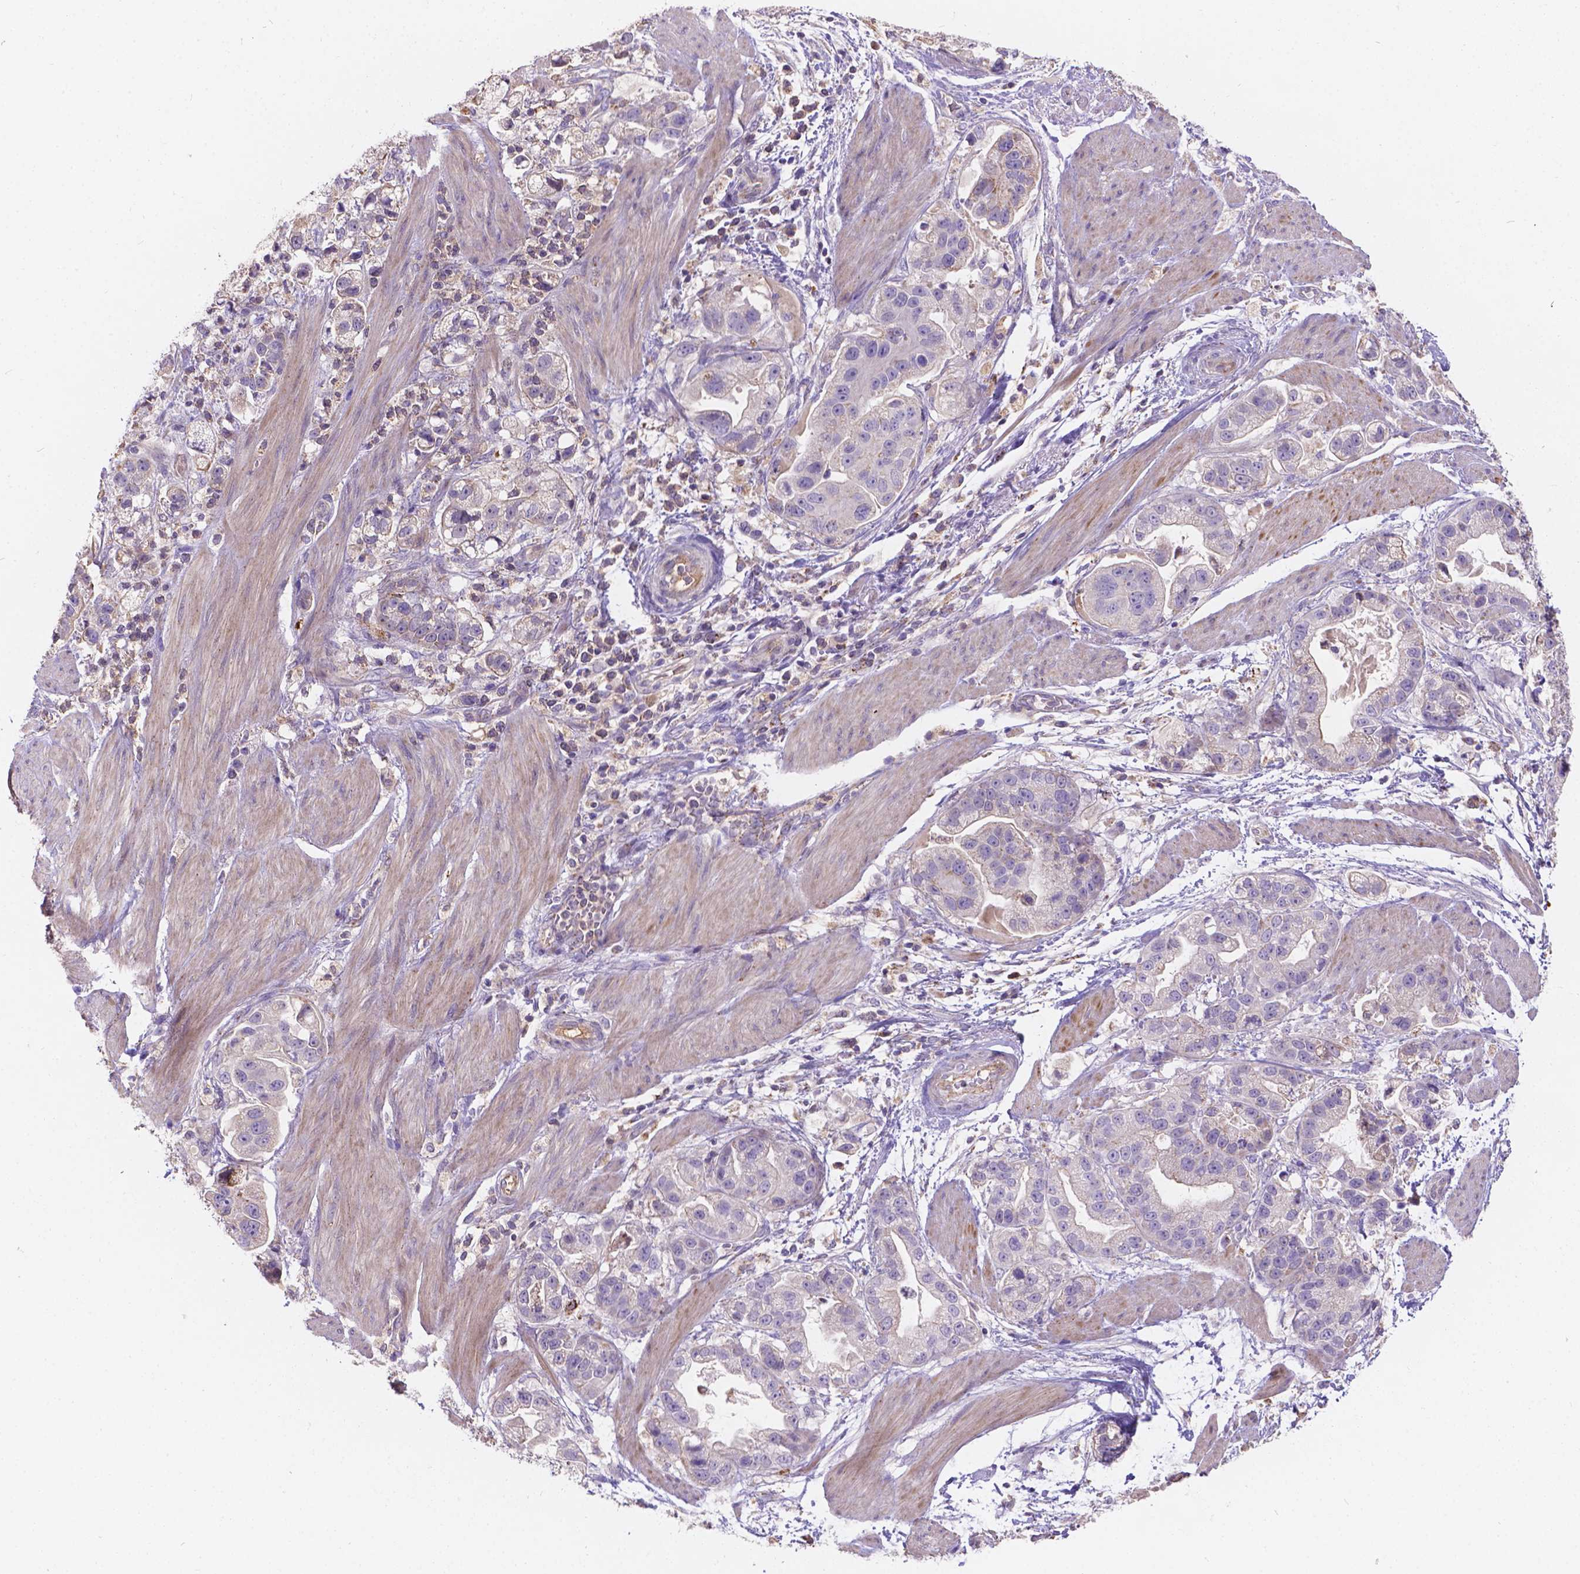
{"staining": {"intensity": "moderate", "quantity": "<25%", "location": "cytoplasmic/membranous"}, "tissue": "stomach cancer", "cell_type": "Tumor cells", "image_type": "cancer", "snomed": [{"axis": "morphology", "description": "Adenocarcinoma, NOS"}, {"axis": "topography", "description": "Stomach"}], "caption": "Stomach cancer tissue displays moderate cytoplasmic/membranous staining in about <25% of tumor cells, visualized by immunohistochemistry.", "gene": "CDK10", "patient": {"sex": "male", "age": 59}}